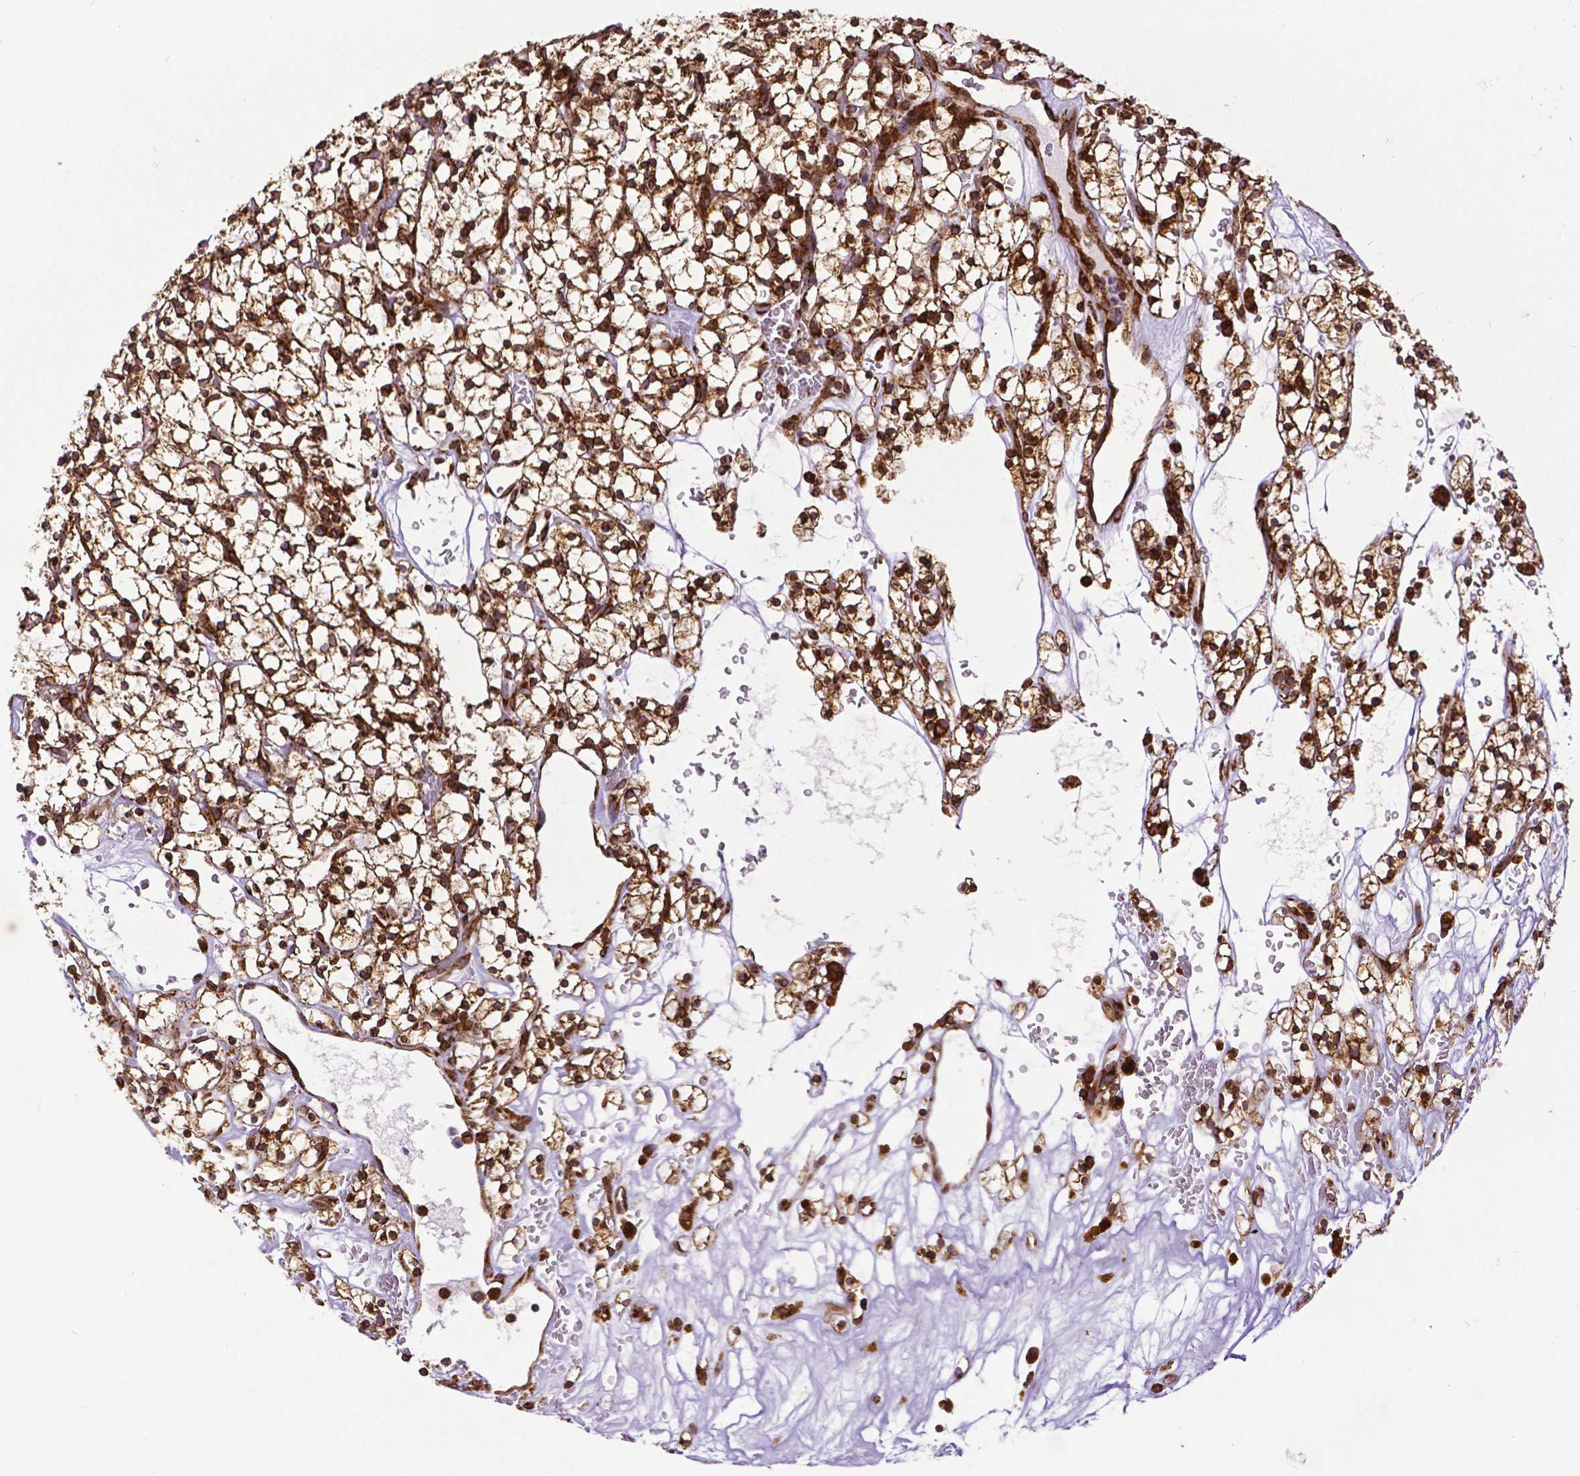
{"staining": {"intensity": "strong", "quantity": ">75%", "location": "cytoplasmic/membranous"}, "tissue": "renal cancer", "cell_type": "Tumor cells", "image_type": "cancer", "snomed": [{"axis": "morphology", "description": "Adenocarcinoma, NOS"}, {"axis": "topography", "description": "Kidney"}], "caption": "Immunohistochemistry photomicrograph of human renal cancer stained for a protein (brown), which displays high levels of strong cytoplasmic/membranous positivity in about >75% of tumor cells.", "gene": "MTDH", "patient": {"sex": "female", "age": 64}}